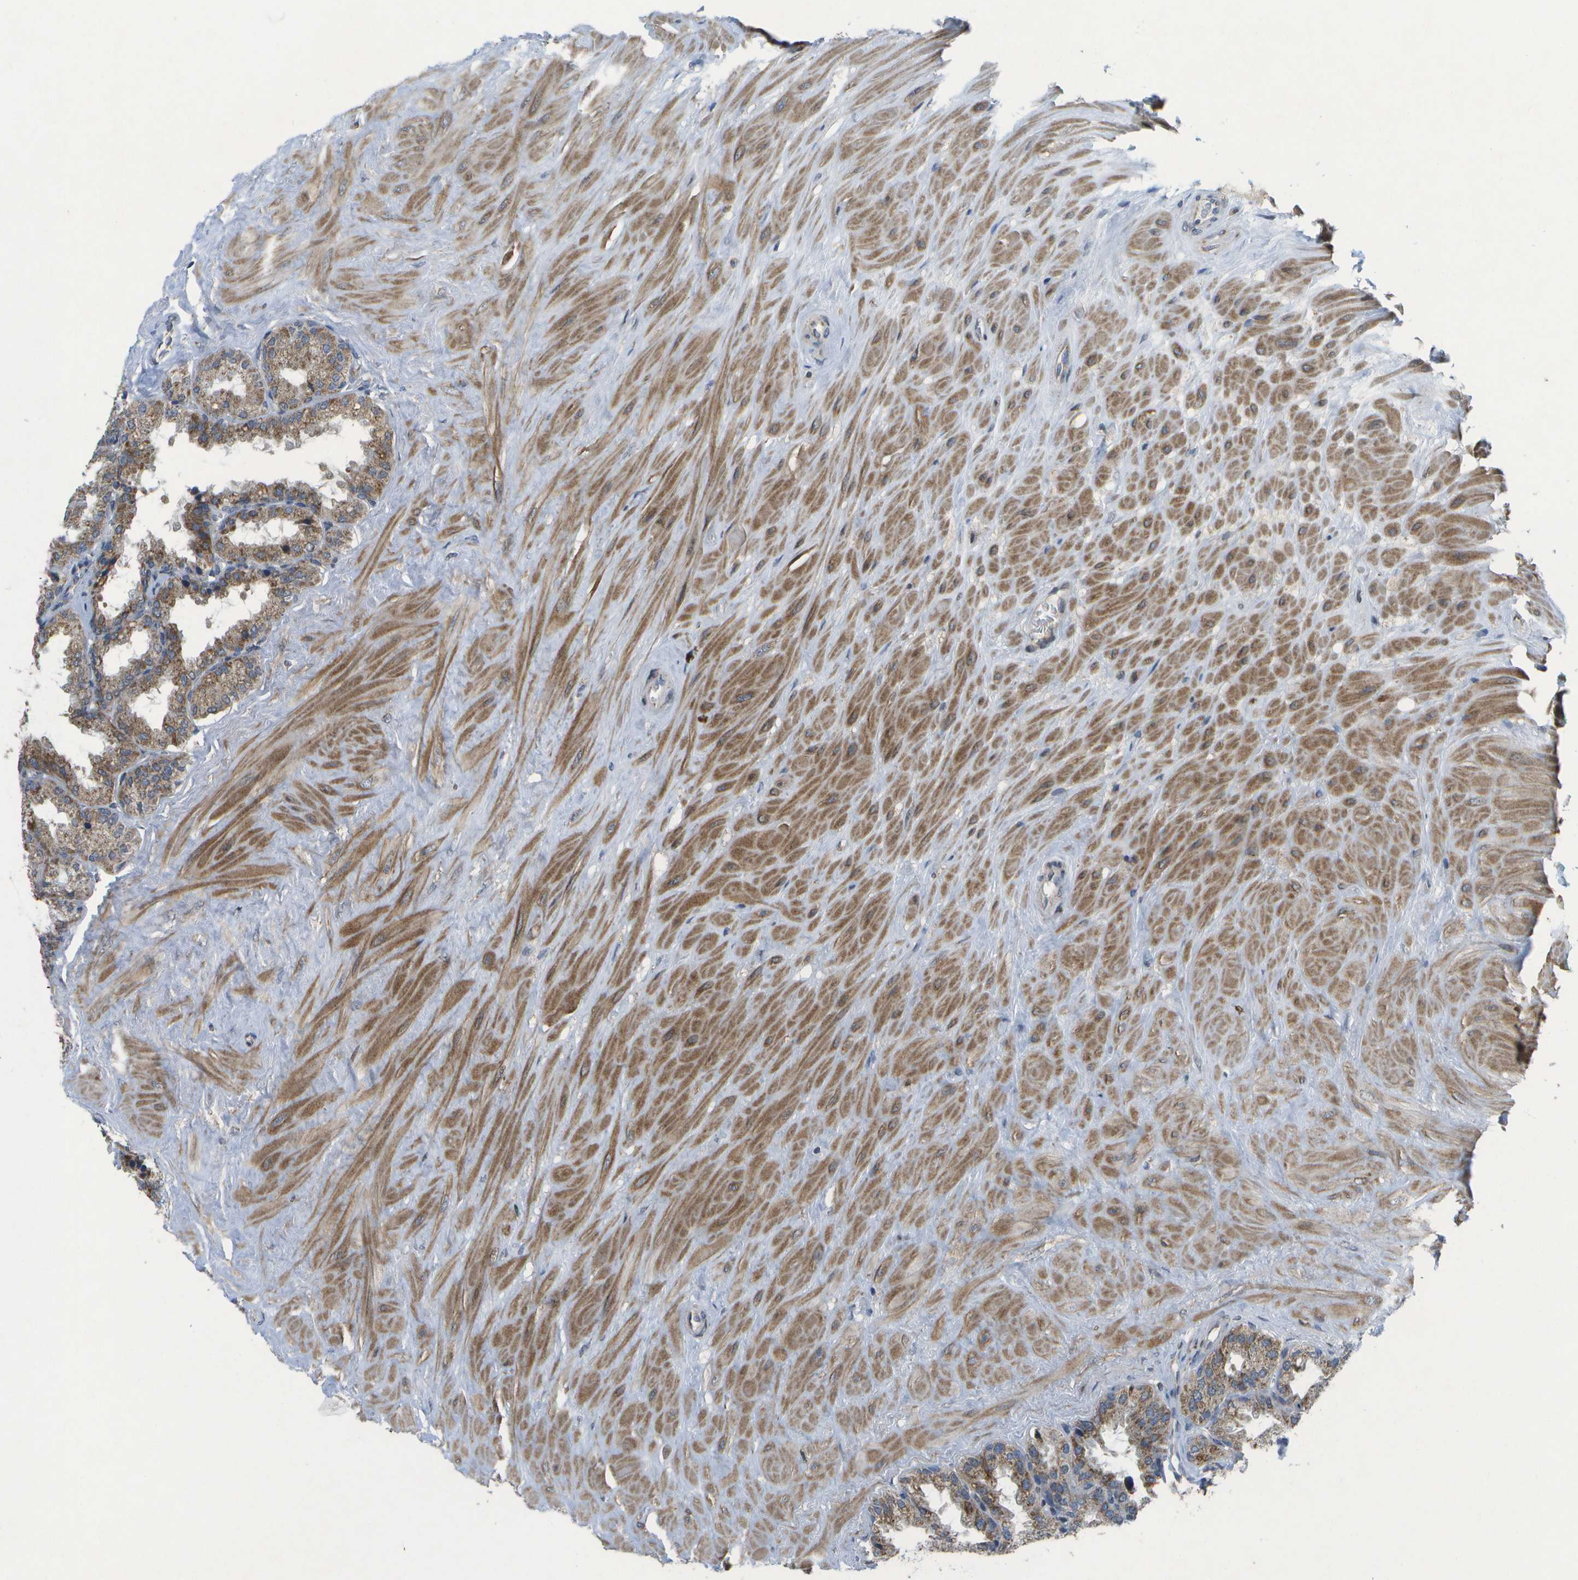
{"staining": {"intensity": "moderate", "quantity": ">75%", "location": "cytoplasmic/membranous"}, "tissue": "seminal vesicle", "cell_type": "Glandular cells", "image_type": "normal", "snomed": [{"axis": "morphology", "description": "Normal tissue, NOS"}, {"axis": "topography", "description": "Seminal veicle"}], "caption": "The micrograph shows staining of unremarkable seminal vesicle, revealing moderate cytoplasmic/membranous protein positivity (brown color) within glandular cells.", "gene": "HADHA", "patient": {"sex": "male", "age": 46}}